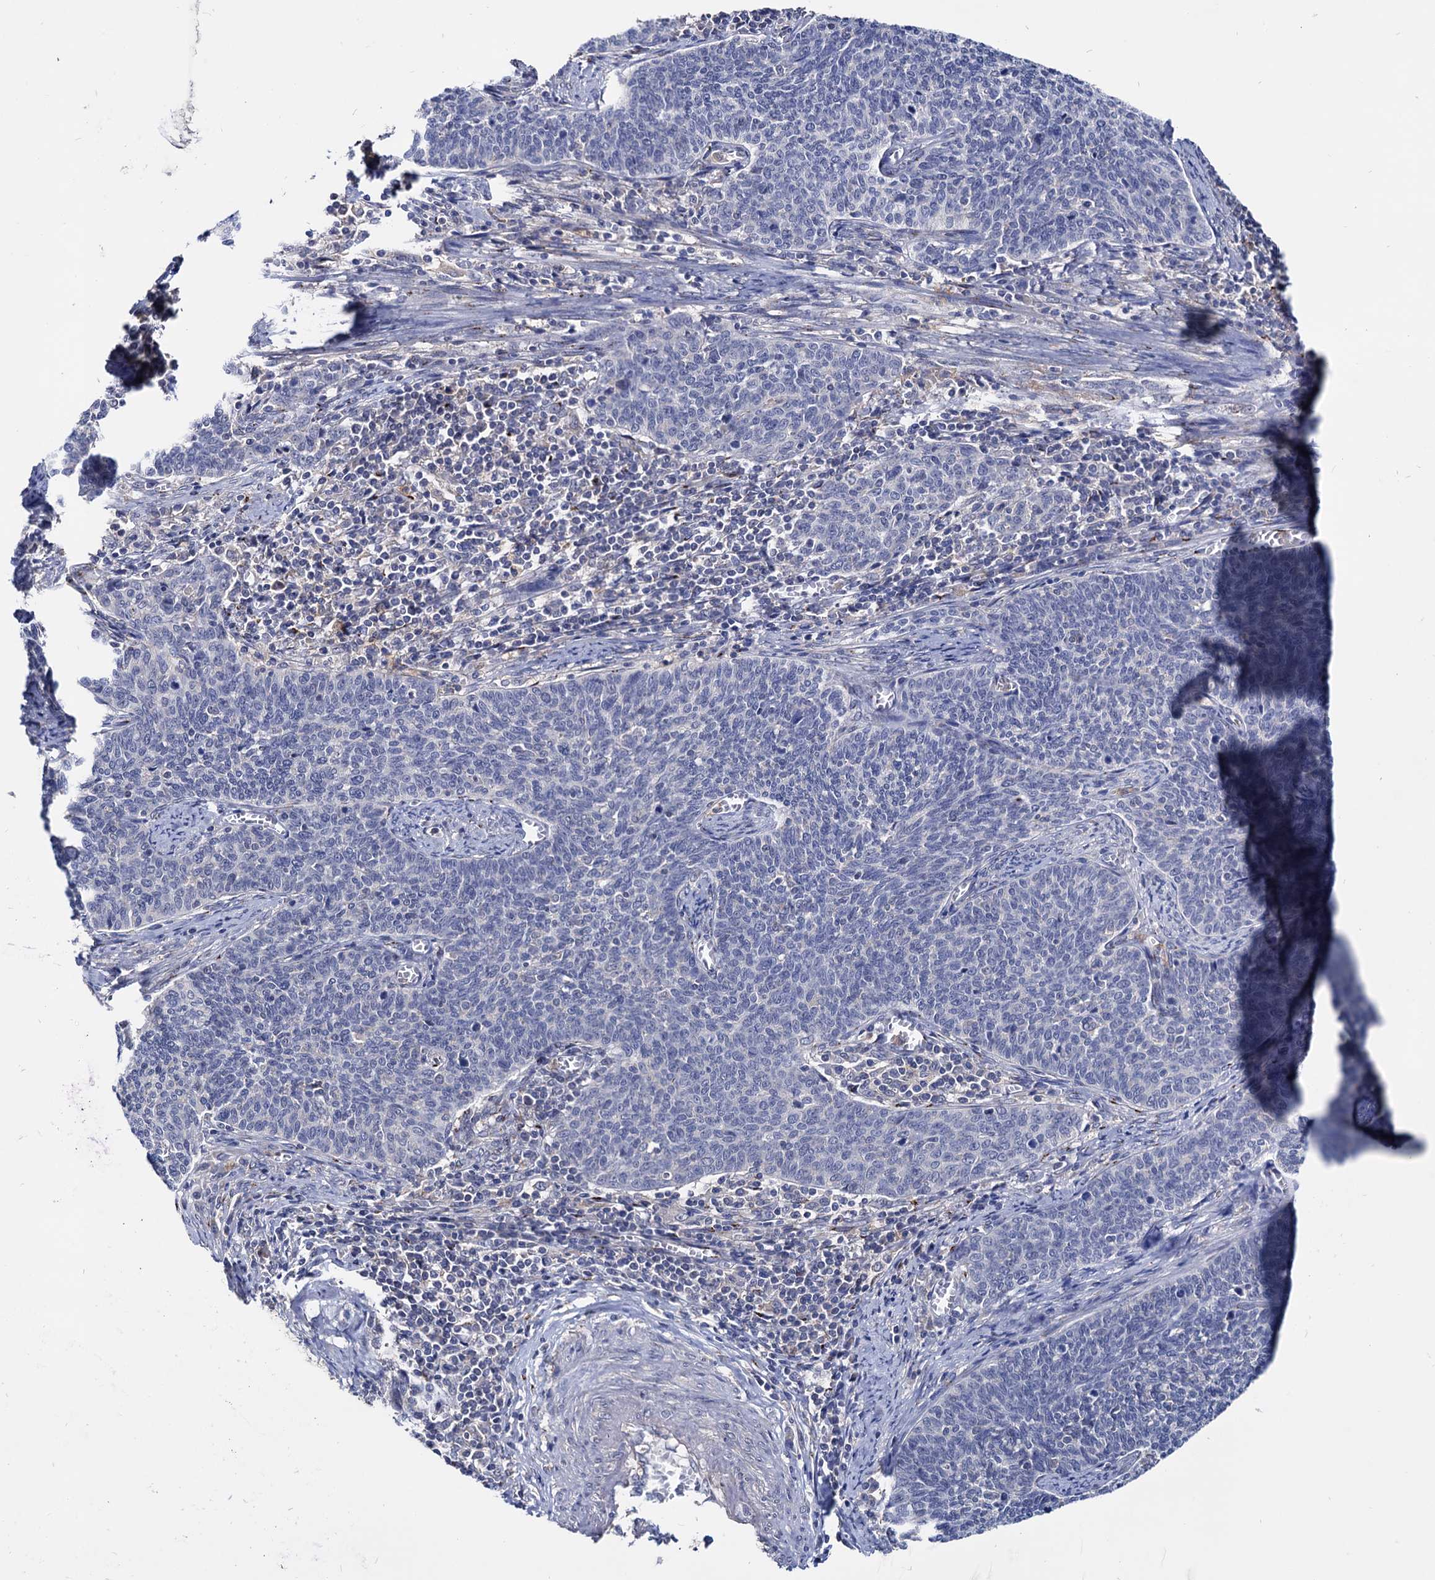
{"staining": {"intensity": "negative", "quantity": "none", "location": "none"}, "tissue": "cervical cancer", "cell_type": "Tumor cells", "image_type": "cancer", "snomed": [{"axis": "morphology", "description": "Squamous cell carcinoma, NOS"}, {"axis": "topography", "description": "Cervix"}], "caption": "Immunohistochemistry (IHC) of human cervical cancer (squamous cell carcinoma) demonstrates no positivity in tumor cells.", "gene": "ESD", "patient": {"sex": "female", "age": 39}}